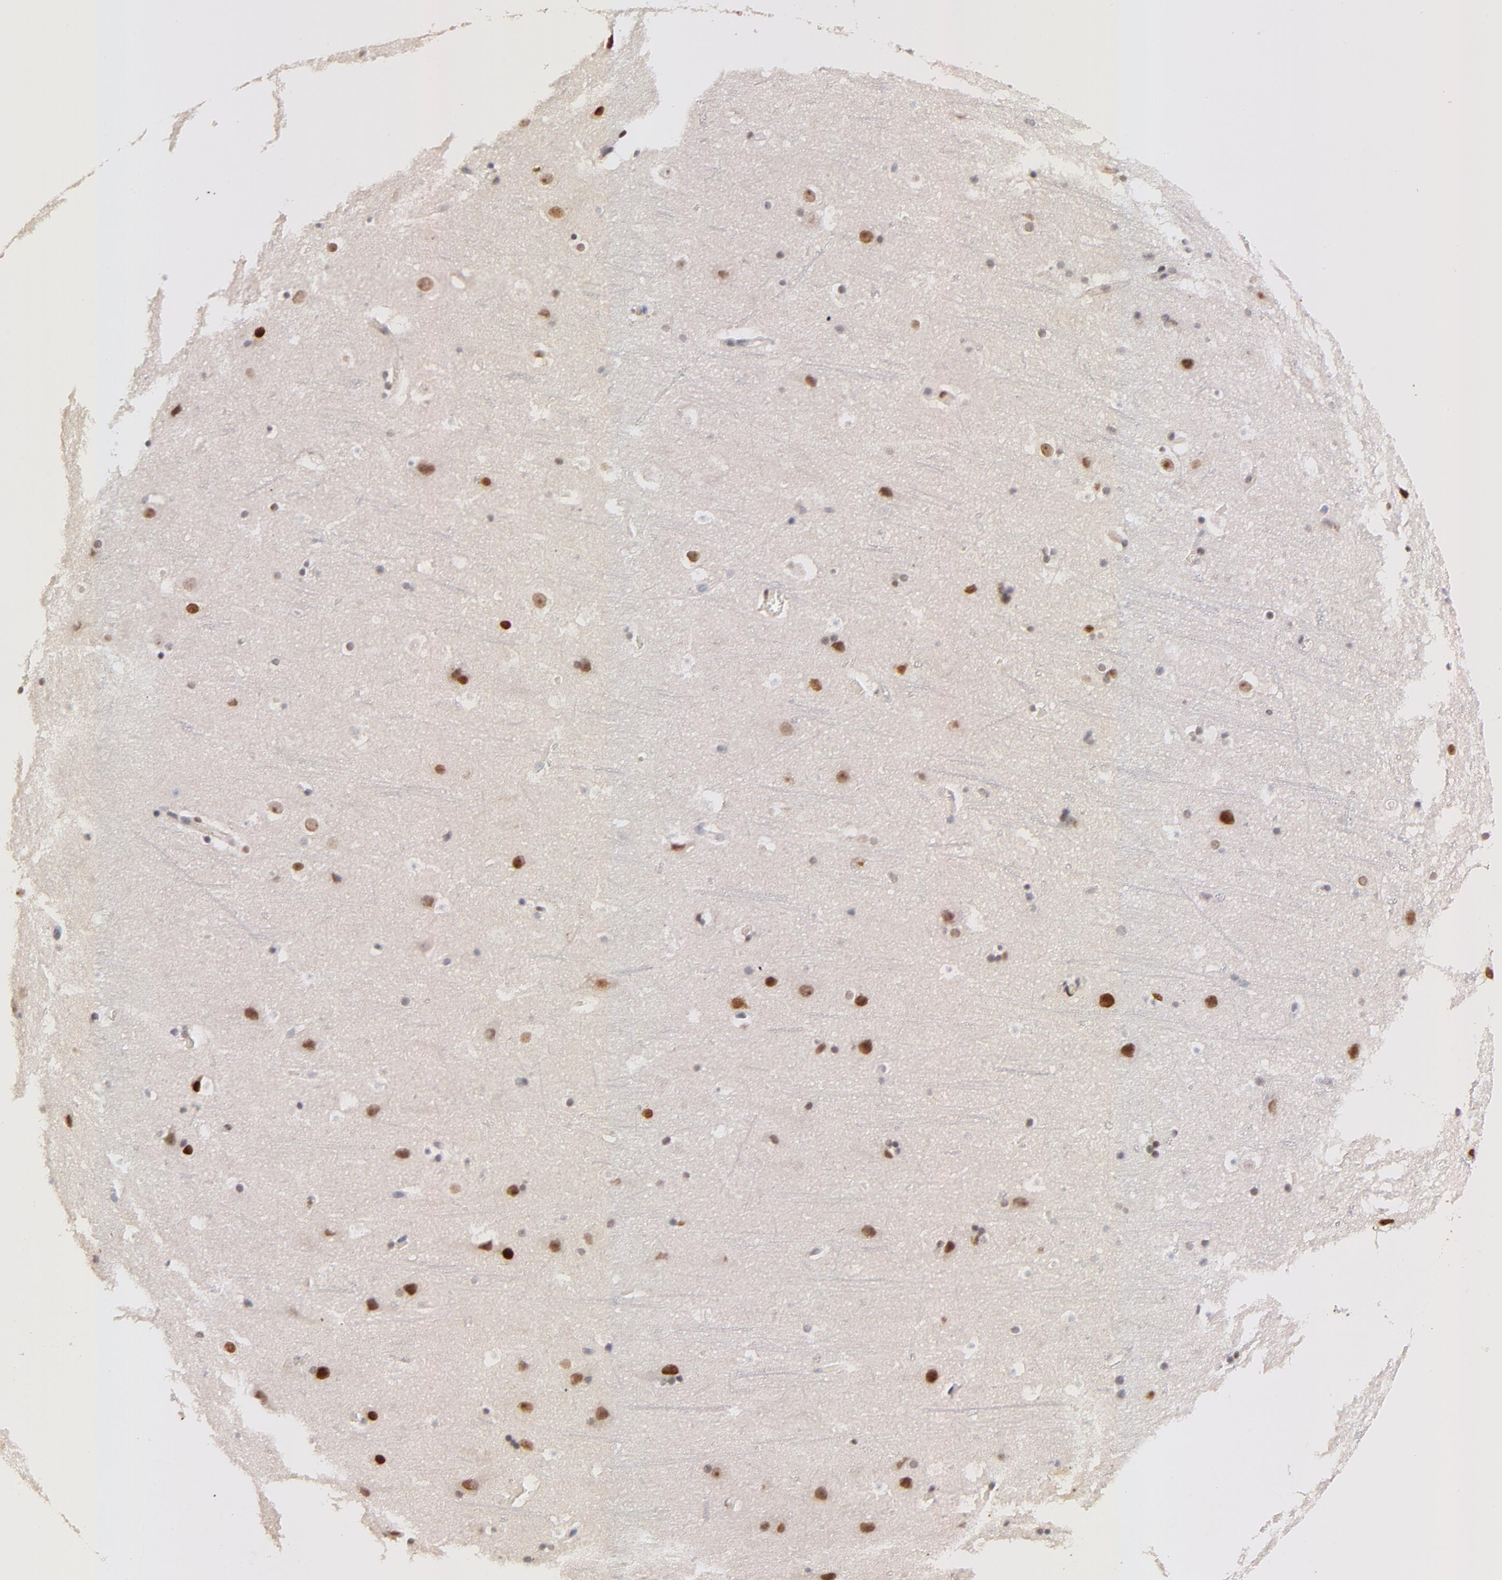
{"staining": {"intensity": "negative", "quantity": "none", "location": "none"}, "tissue": "cerebral cortex", "cell_type": "Endothelial cells", "image_type": "normal", "snomed": [{"axis": "morphology", "description": "Normal tissue, NOS"}, {"axis": "topography", "description": "Cerebral cortex"}], "caption": "This is a photomicrograph of IHC staining of unremarkable cerebral cortex, which shows no staining in endothelial cells. (DAB immunohistochemistry (IHC) visualized using brightfield microscopy, high magnification).", "gene": "ZFP92", "patient": {"sex": "male", "age": 45}}